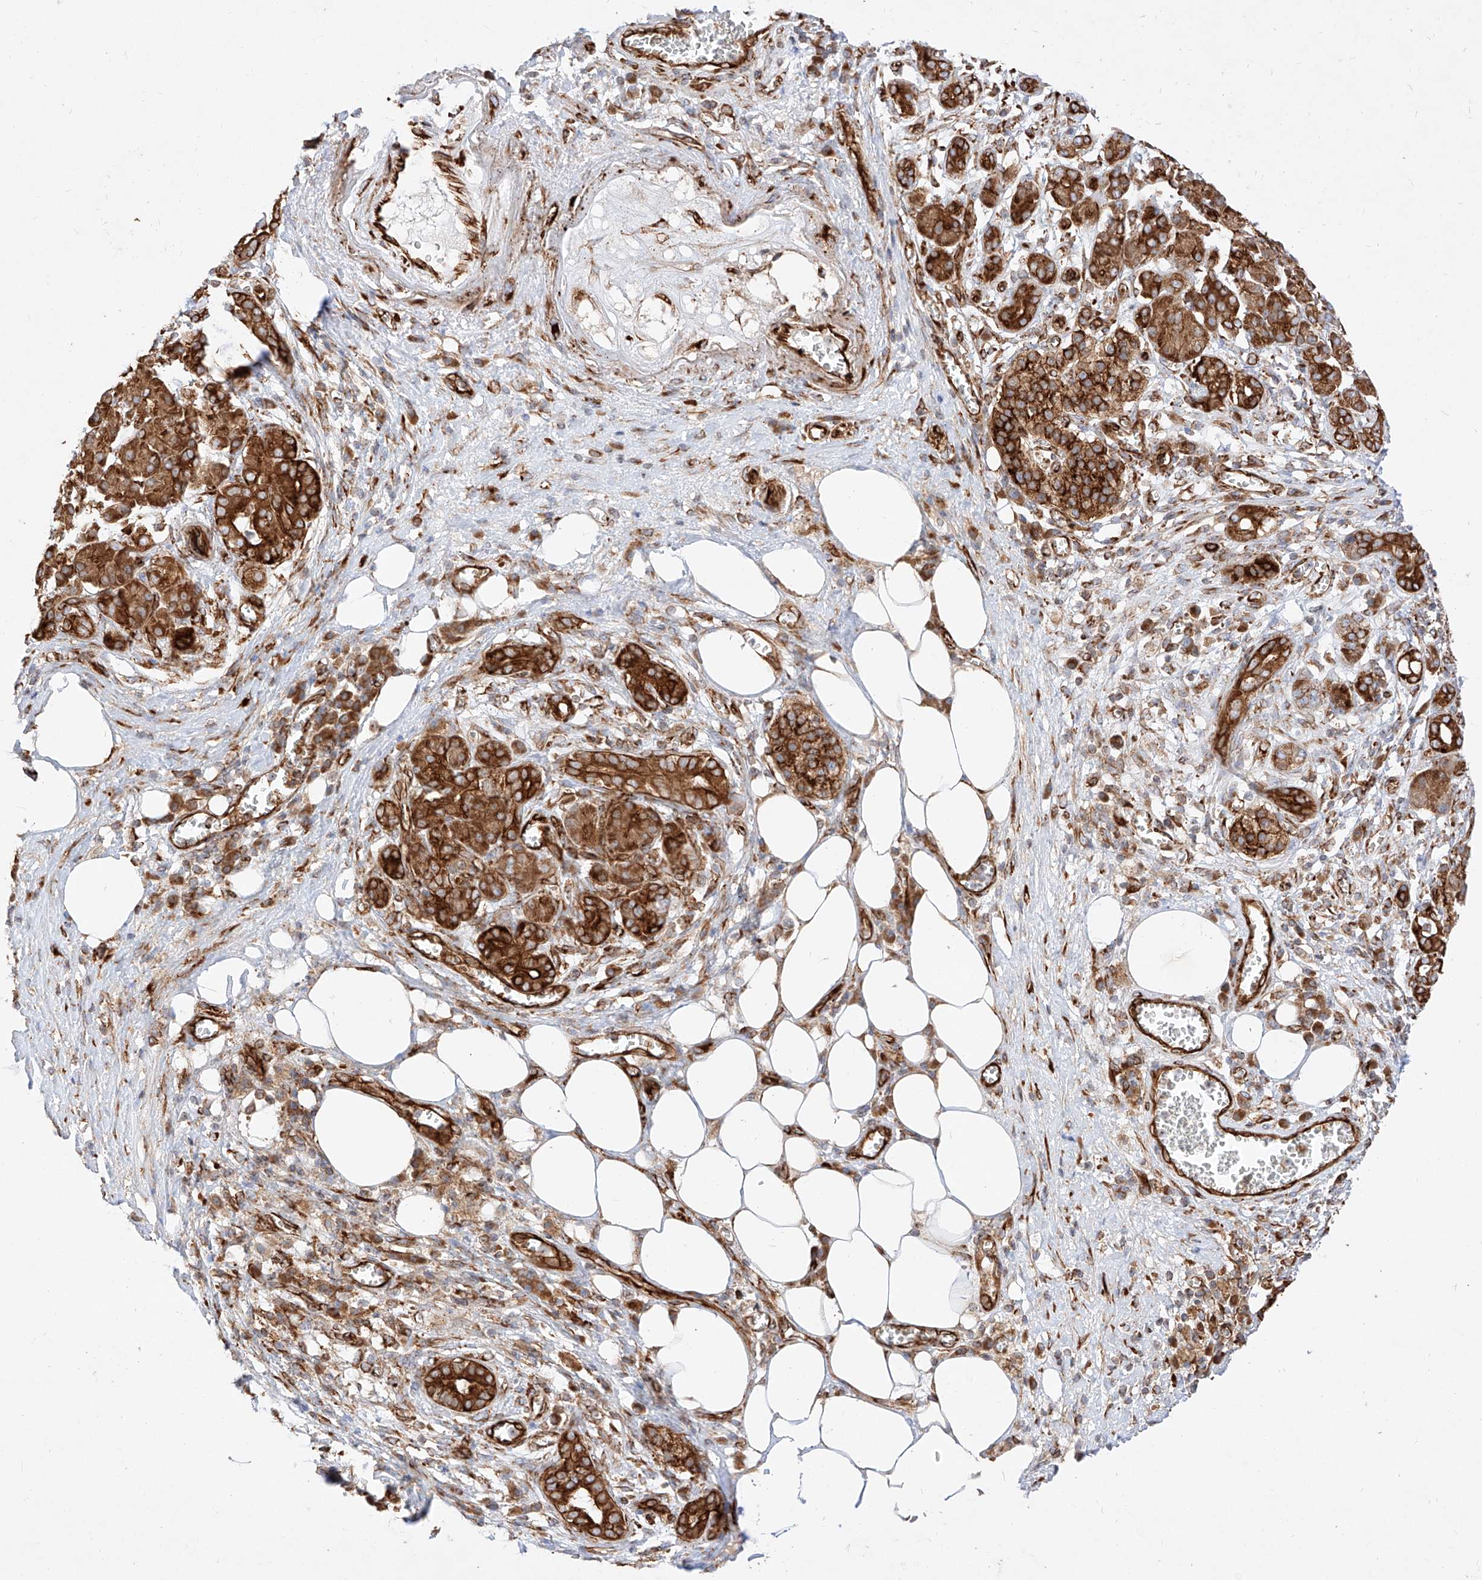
{"staining": {"intensity": "strong", "quantity": ">75%", "location": "cytoplasmic/membranous"}, "tissue": "pancreatic cancer", "cell_type": "Tumor cells", "image_type": "cancer", "snomed": [{"axis": "morphology", "description": "Adenocarcinoma, NOS"}, {"axis": "topography", "description": "Pancreas"}], "caption": "Human pancreatic cancer (adenocarcinoma) stained for a protein (brown) displays strong cytoplasmic/membranous positive expression in about >75% of tumor cells.", "gene": "CSGALNACT2", "patient": {"sex": "male", "age": 78}}